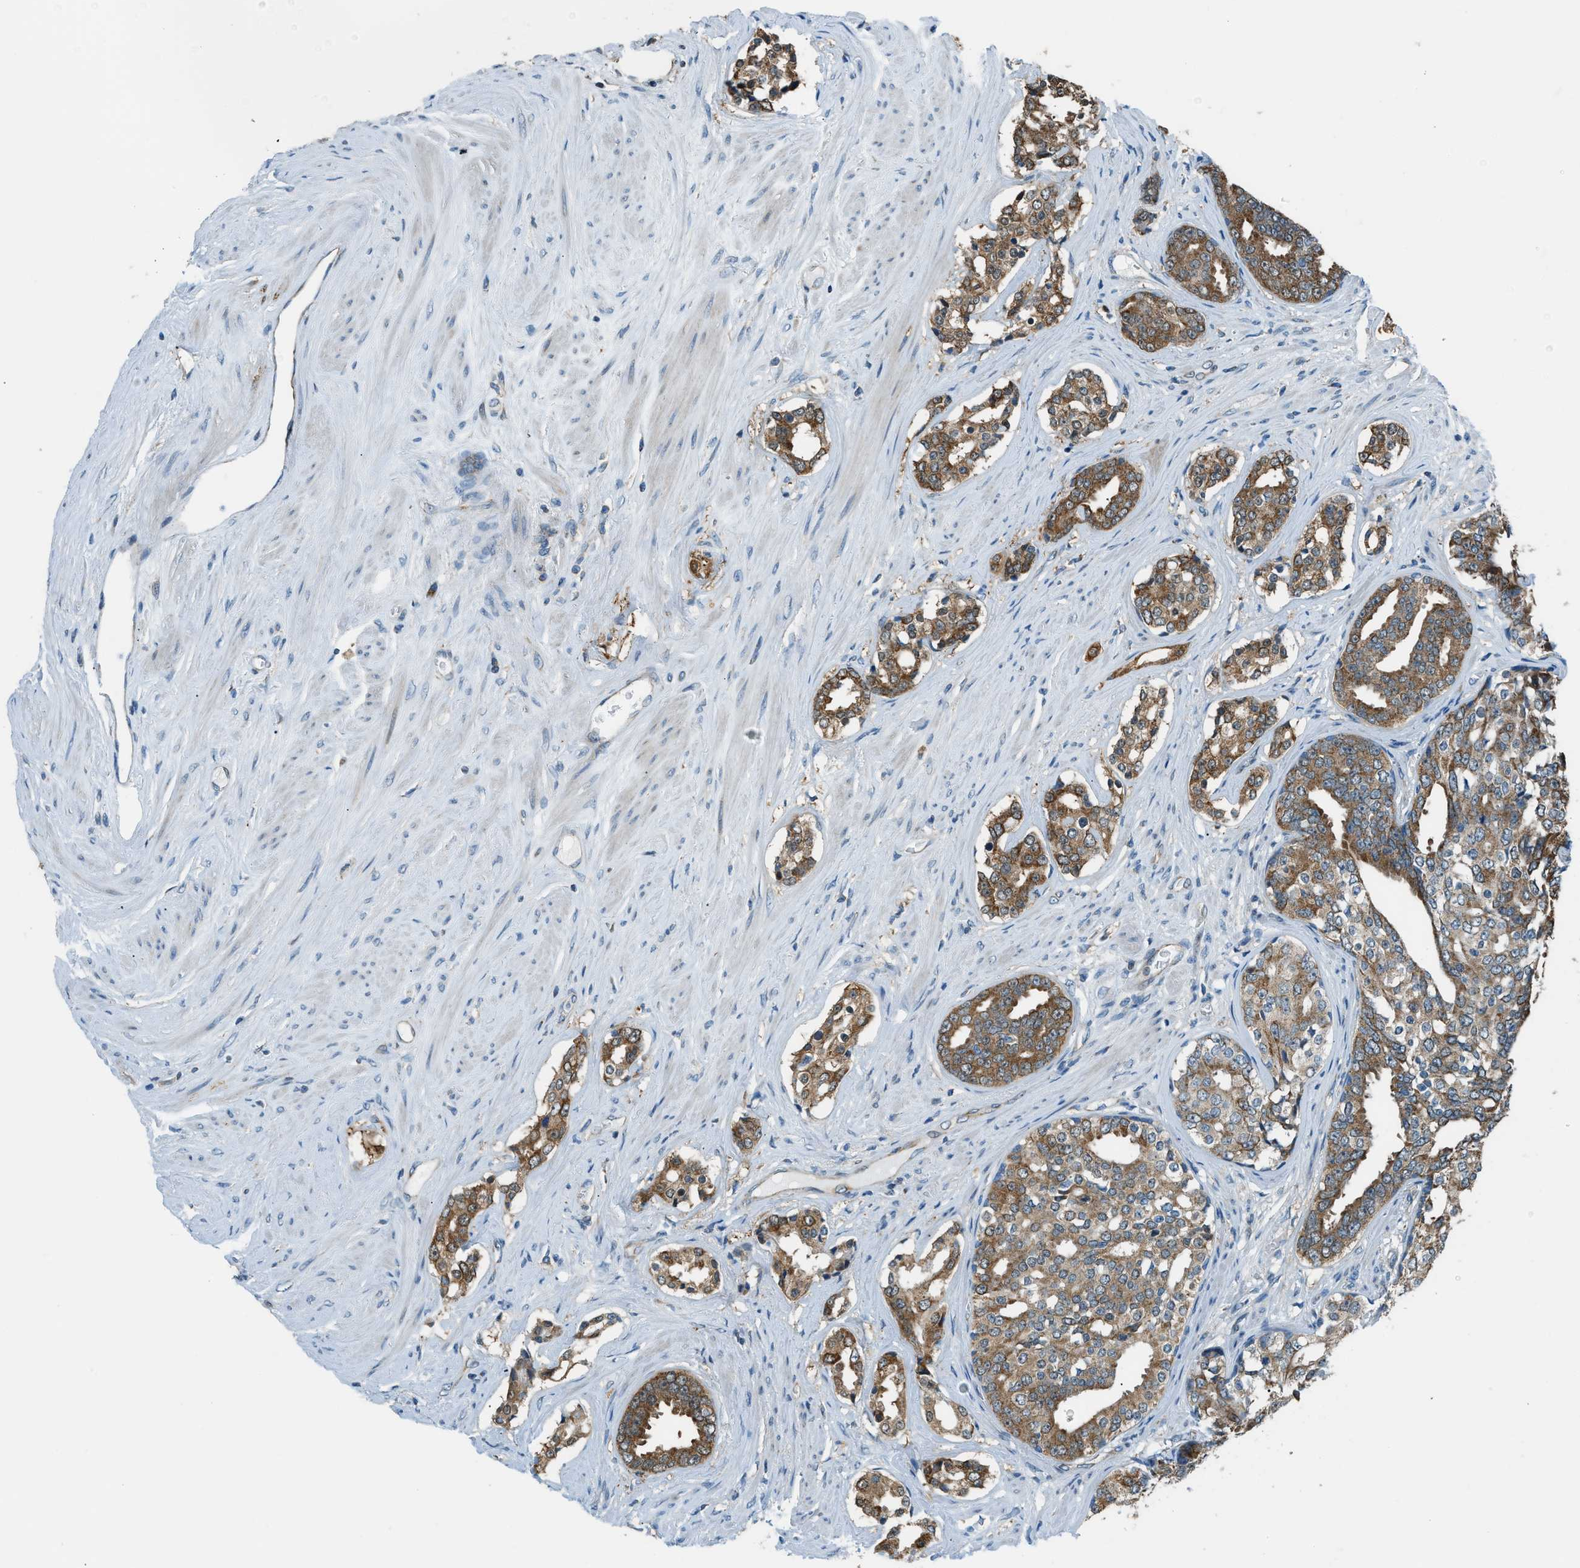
{"staining": {"intensity": "moderate", "quantity": ">75%", "location": "cytoplasmic/membranous"}, "tissue": "prostate cancer", "cell_type": "Tumor cells", "image_type": "cancer", "snomed": [{"axis": "morphology", "description": "Adenocarcinoma, High grade"}, {"axis": "topography", "description": "Prostate"}], "caption": "Moderate cytoplasmic/membranous protein staining is seen in about >75% of tumor cells in prostate cancer.", "gene": "PIGG", "patient": {"sex": "male", "age": 71}}